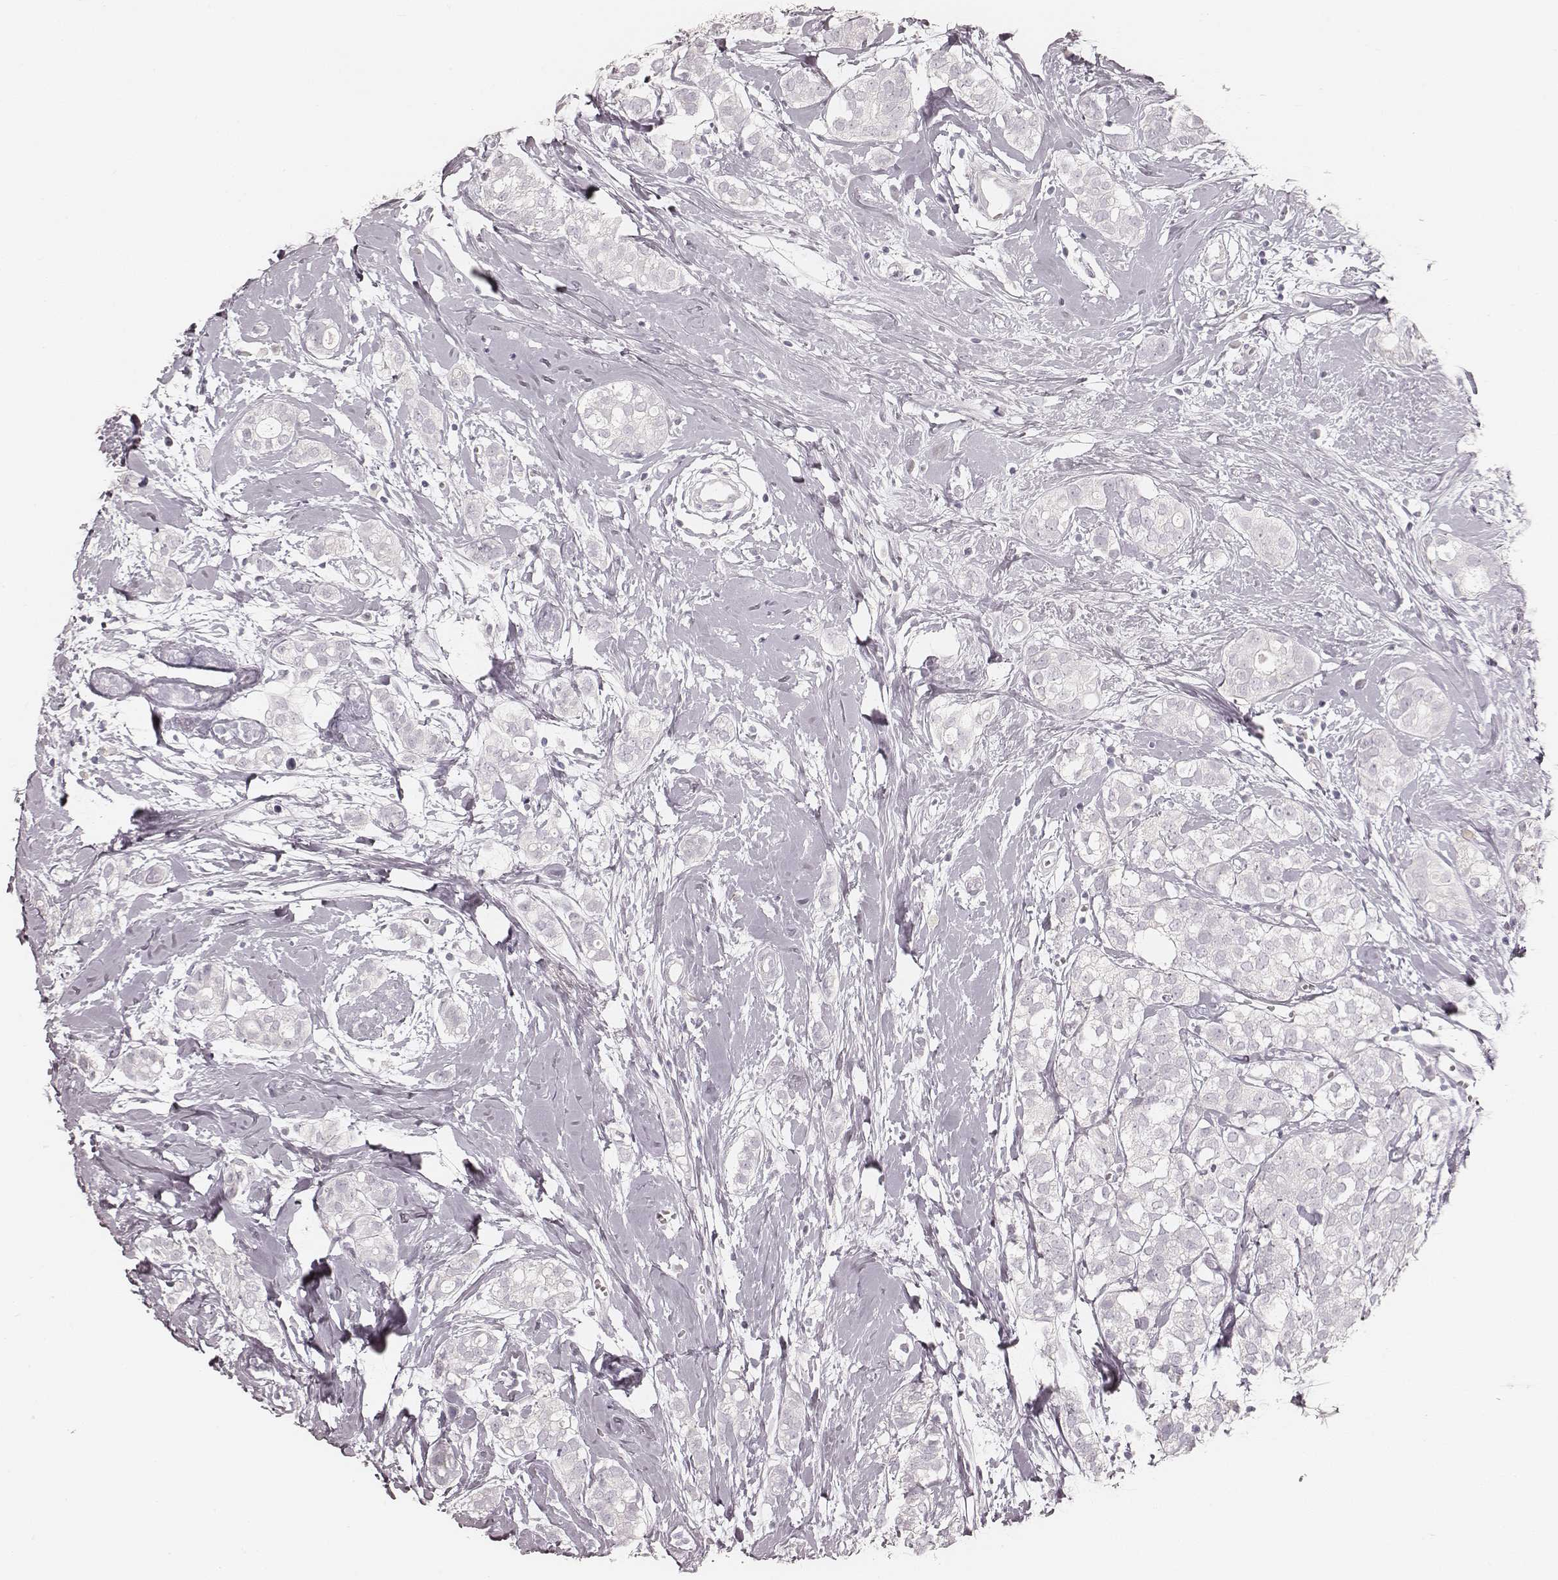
{"staining": {"intensity": "negative", "quantity": "none", "location": "none"}, "tissue": "breast cancer", "cell_type": "Tumor cells", "image_type": "cancer", "snomed": [{"axis": "morphology", "description": "Duct carcinoma"}, {"axis": "topography", "description": "Breast"}], "caption": "This is an immunohistochemistry image of breast invasive ductal carcinoma. There is no staining in tumor cells.", "gene": "KRT26", "patient": {"sex": "female", "age": 40}}